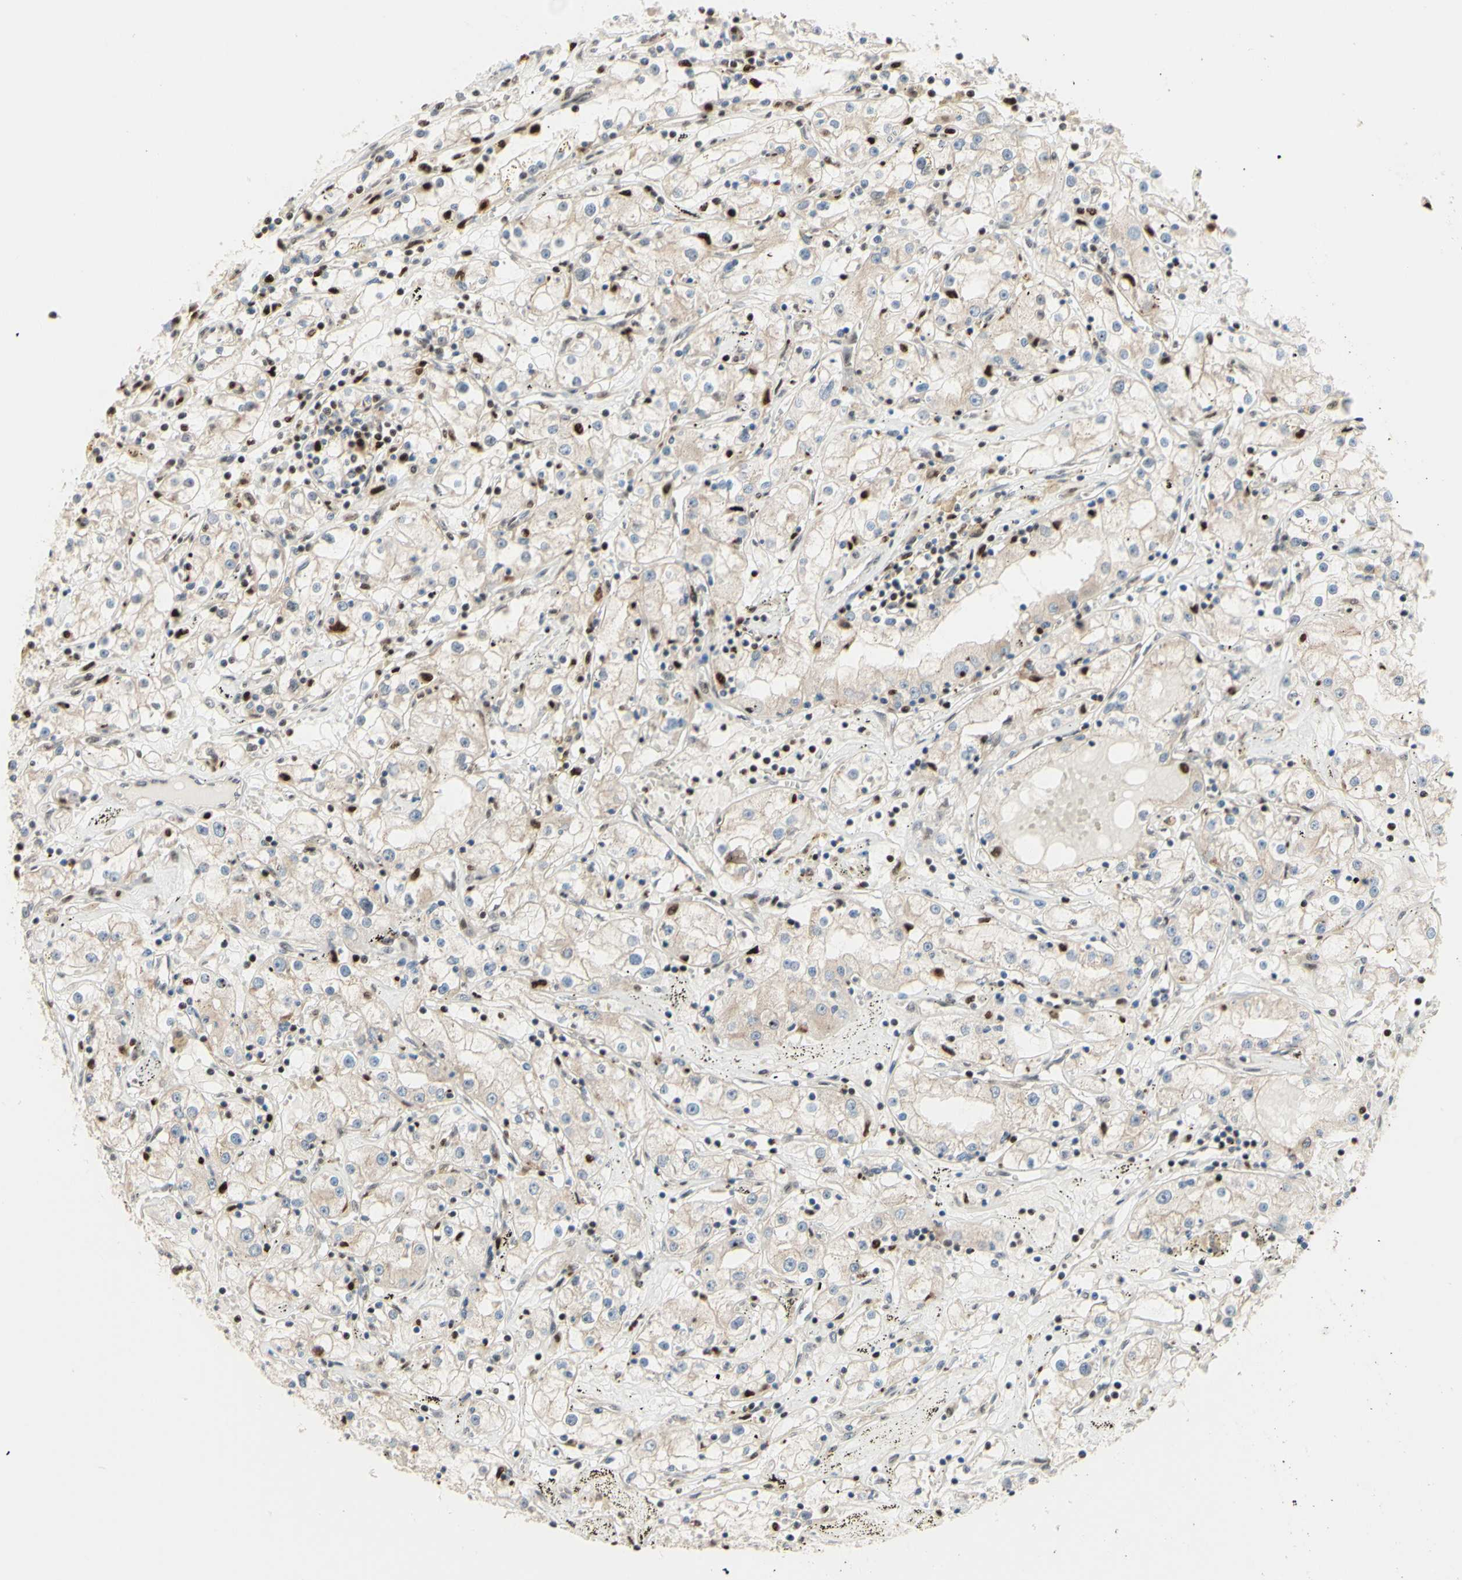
{"staining": {"intensity": "weak", "quantity": ">75%", "location": "cytoplasmic/membranous"}, "tissue": "renal cancer", "cell_type": "Tumor cells", "image_type": "cancer", "snomed": [{"axis": "morphology", "description": "Adenocarcinoma, NOS"}, {"axis": "topography", "description": "Kidney"}], "caption": "An immunohistochemistry (IHC) micrograph of neoplastic tissue is shown. Protein staining in brown labels weak cytoplasmic/membranous positivity in renal cancer (adenocarcinoma) within tumor cells. (DAB IHC with brightfield microscopy, high magnification).", "gene": "EED", "patient": {"sex": "male", "age": 56}}